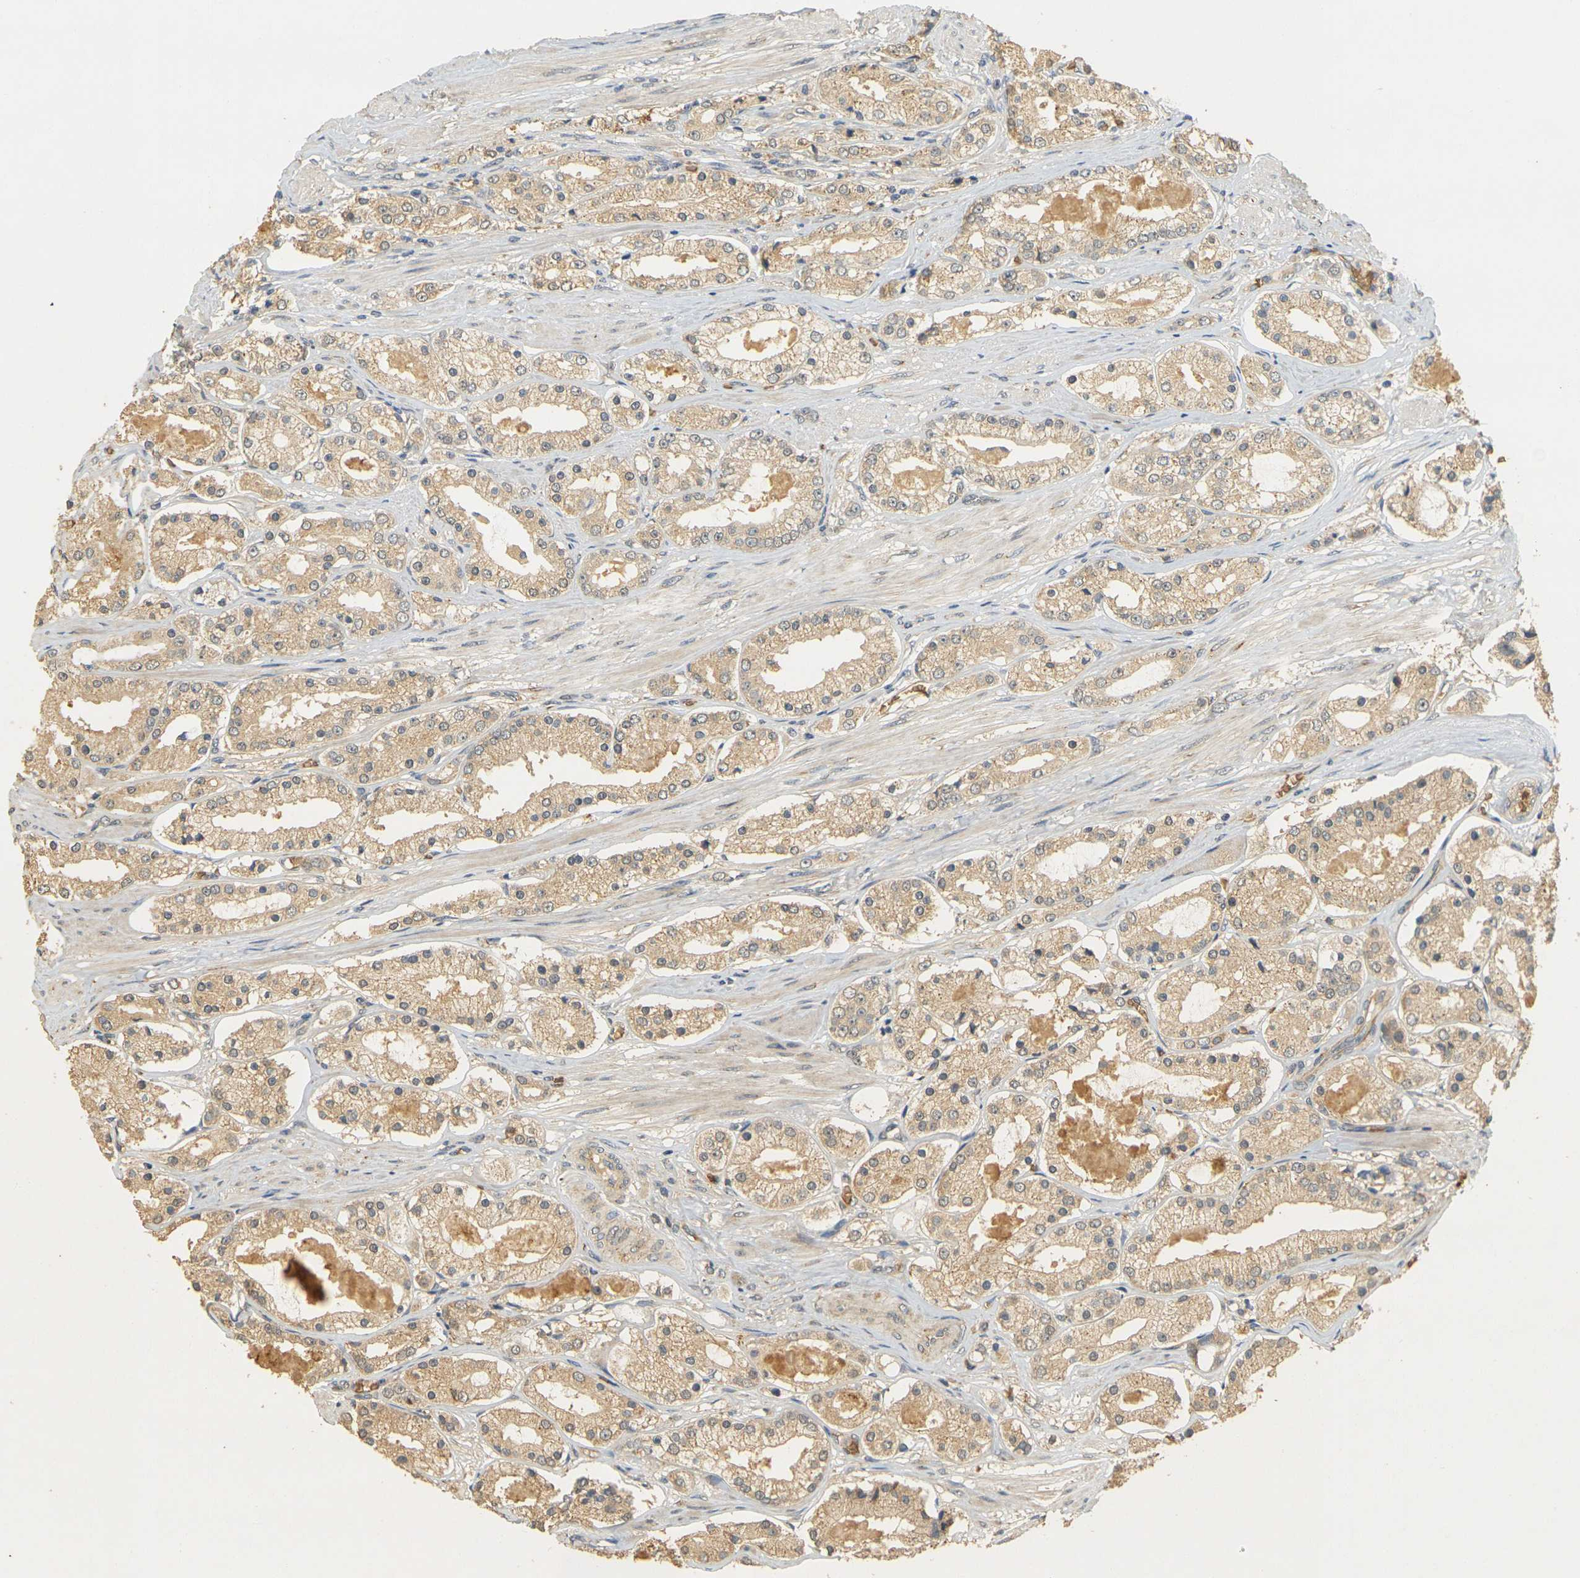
{"staining": {"intensity": "weak", "quantity": ">75%", "location": "cytoplasmic/membranous"}, "tissue": "prostate cancer", "cell_type": "Tumor cells", "image_type": "cancer", "snomed": [{"axis": "morphology", "description": "Adenocarcinoma, High grade"}, {"axis": "topography", "description": "Prostate"}], "caption": "Weak cytoplasmic/membranous staining is identified in approximately >75% of tumor cells in adenocarcinoma (high-grade) (prostate).", "gene": "MEGF9", "patient": {"sex": "male", "age": 66}}